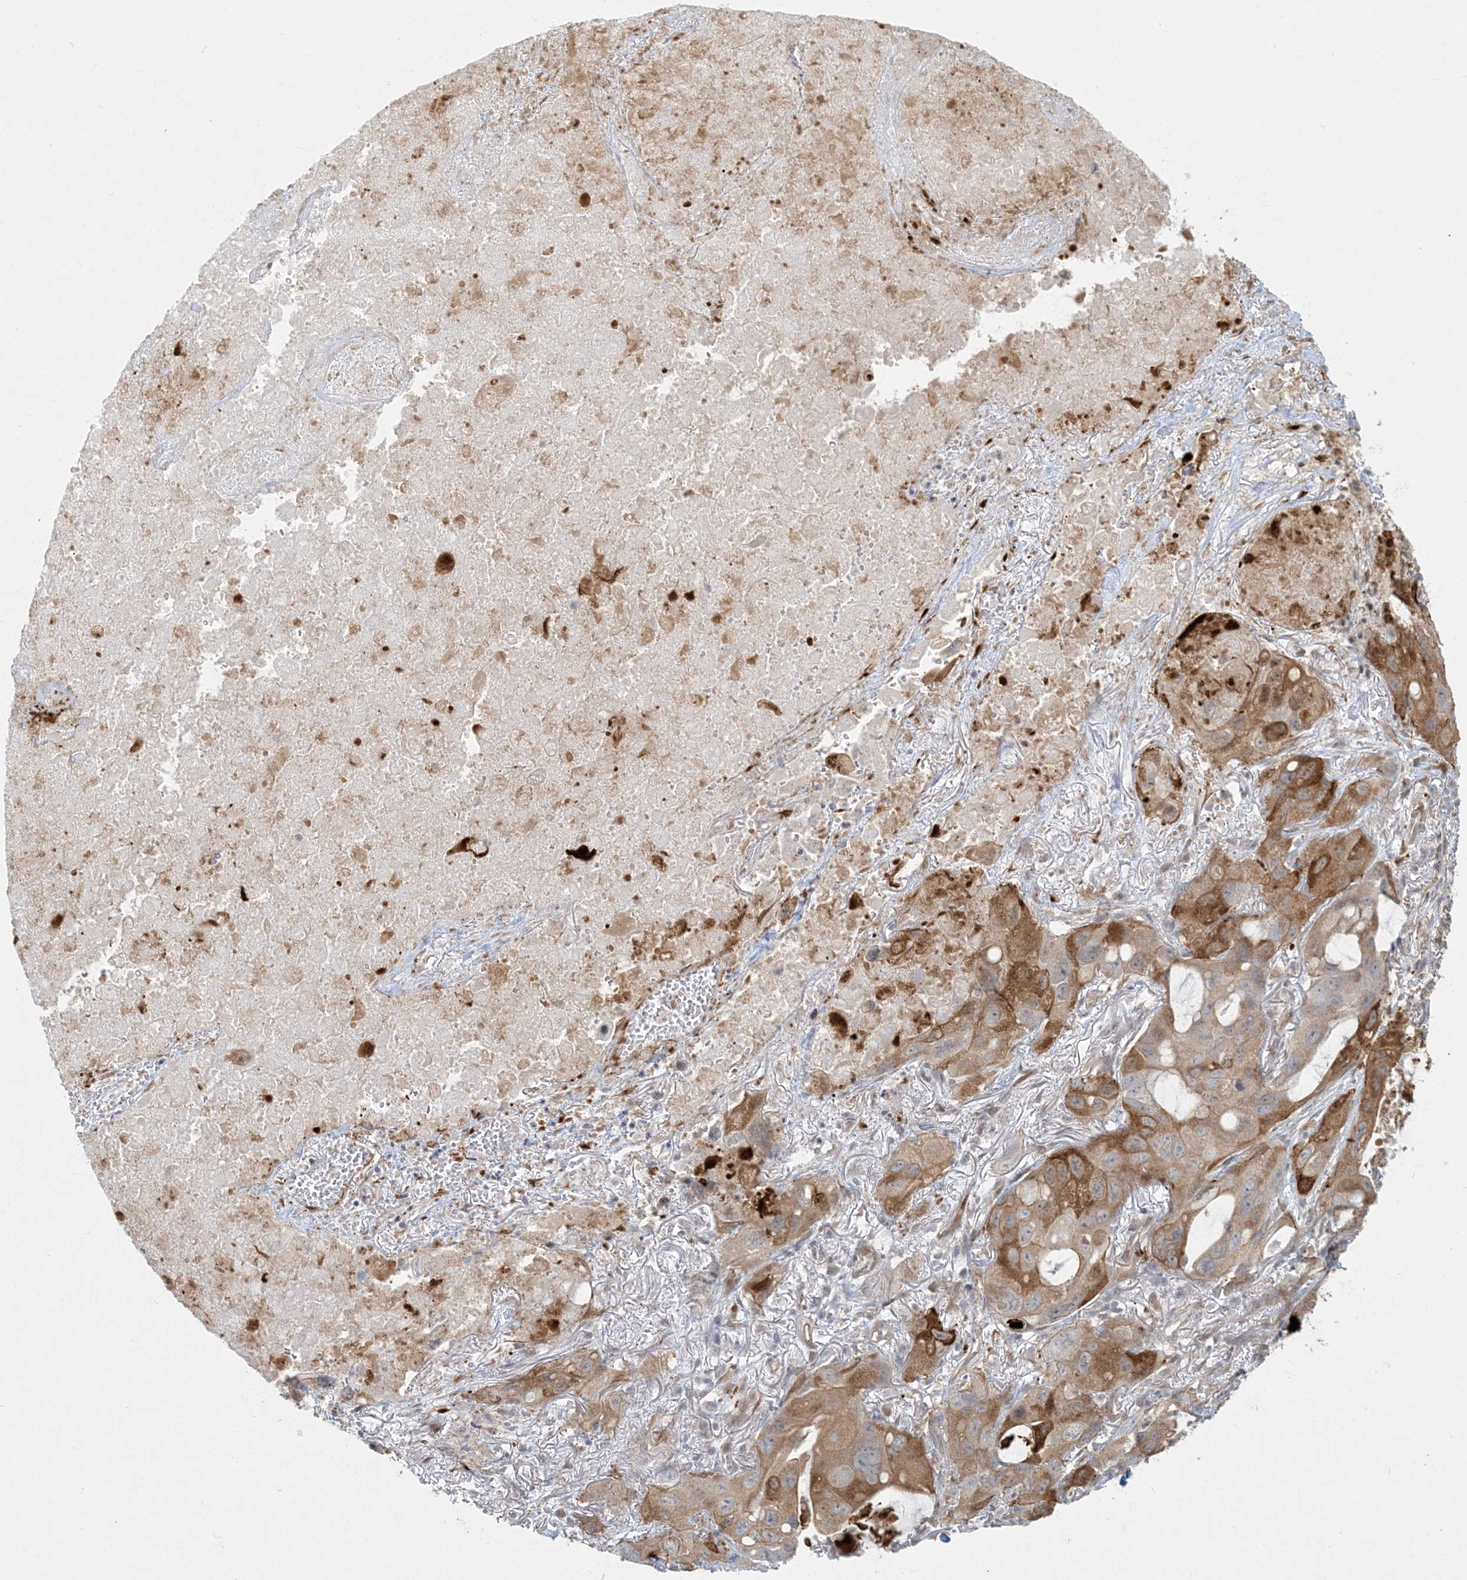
{"staining": {"intensity": "moderate", "quantity": "25%-75%", "location": "nuclear"}, "tissue": "lung cancer", "cell_type": "Tumor cells", "image_type": "cancer", "snomed": [{"axis": "morphology", "description": "Squamous cell carcinoma, NOS"}, {"axis": "topography", "description": "Lung"}], "caption": "An immunohistochemistry (IHC) image of tumor tissue is shown. Protein staining in brown labels moderate nuclear positivity in squamous cell carcinoma (lung) within tumor cells. The staining was performed using DAB (3,3'-diaminobenzidine) to visualize the protein expression in brown, while the nuclei were stained in blue with hematoxylin (Magnification: 20x).", "gene": "BCORL1", "patient": {"sex": "female", "age": 73}}